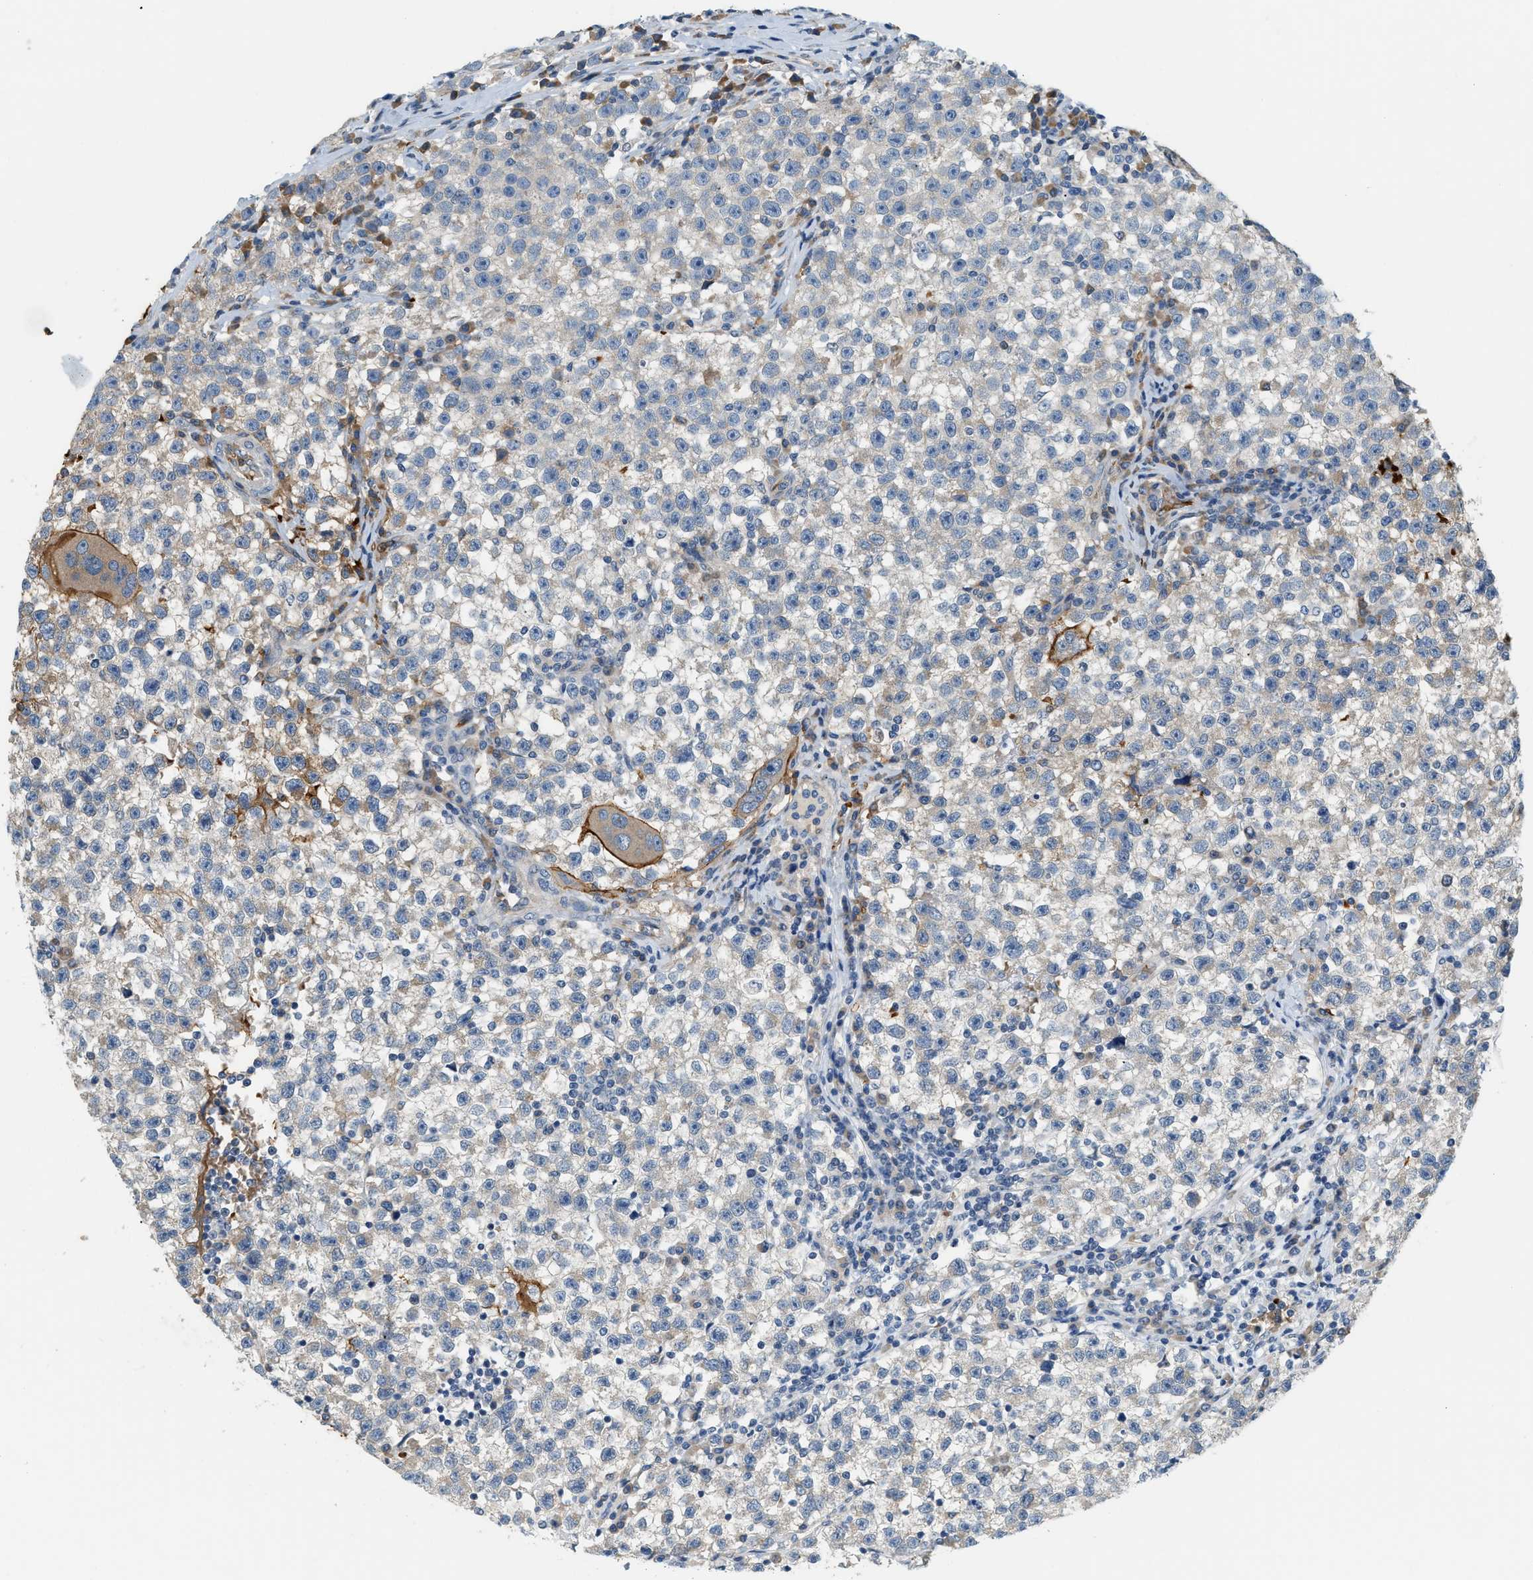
{"staining": {"intensity": "moderate", "quantity": "<25%", "location": "cytoplasmic/membranous"}, "tissue": "testis cancer", "cell_type": "Tumor cells", "image_type": "cancer", "snomed": [{"axis": "morphology", "description": "Seminoma, NOS"}, {"axis": "topography", "description": "Testis"}], "caption": "A low amount of moderate cytoplasmic/membranous positivity is identified in approximately <25% of tumor cells in seminoma (testis) tissue. (Brightfield microscopy of DAB IHC at high magnification).", "gene": "CYTH2", "patient": {"sex": "male", "age": 22}}